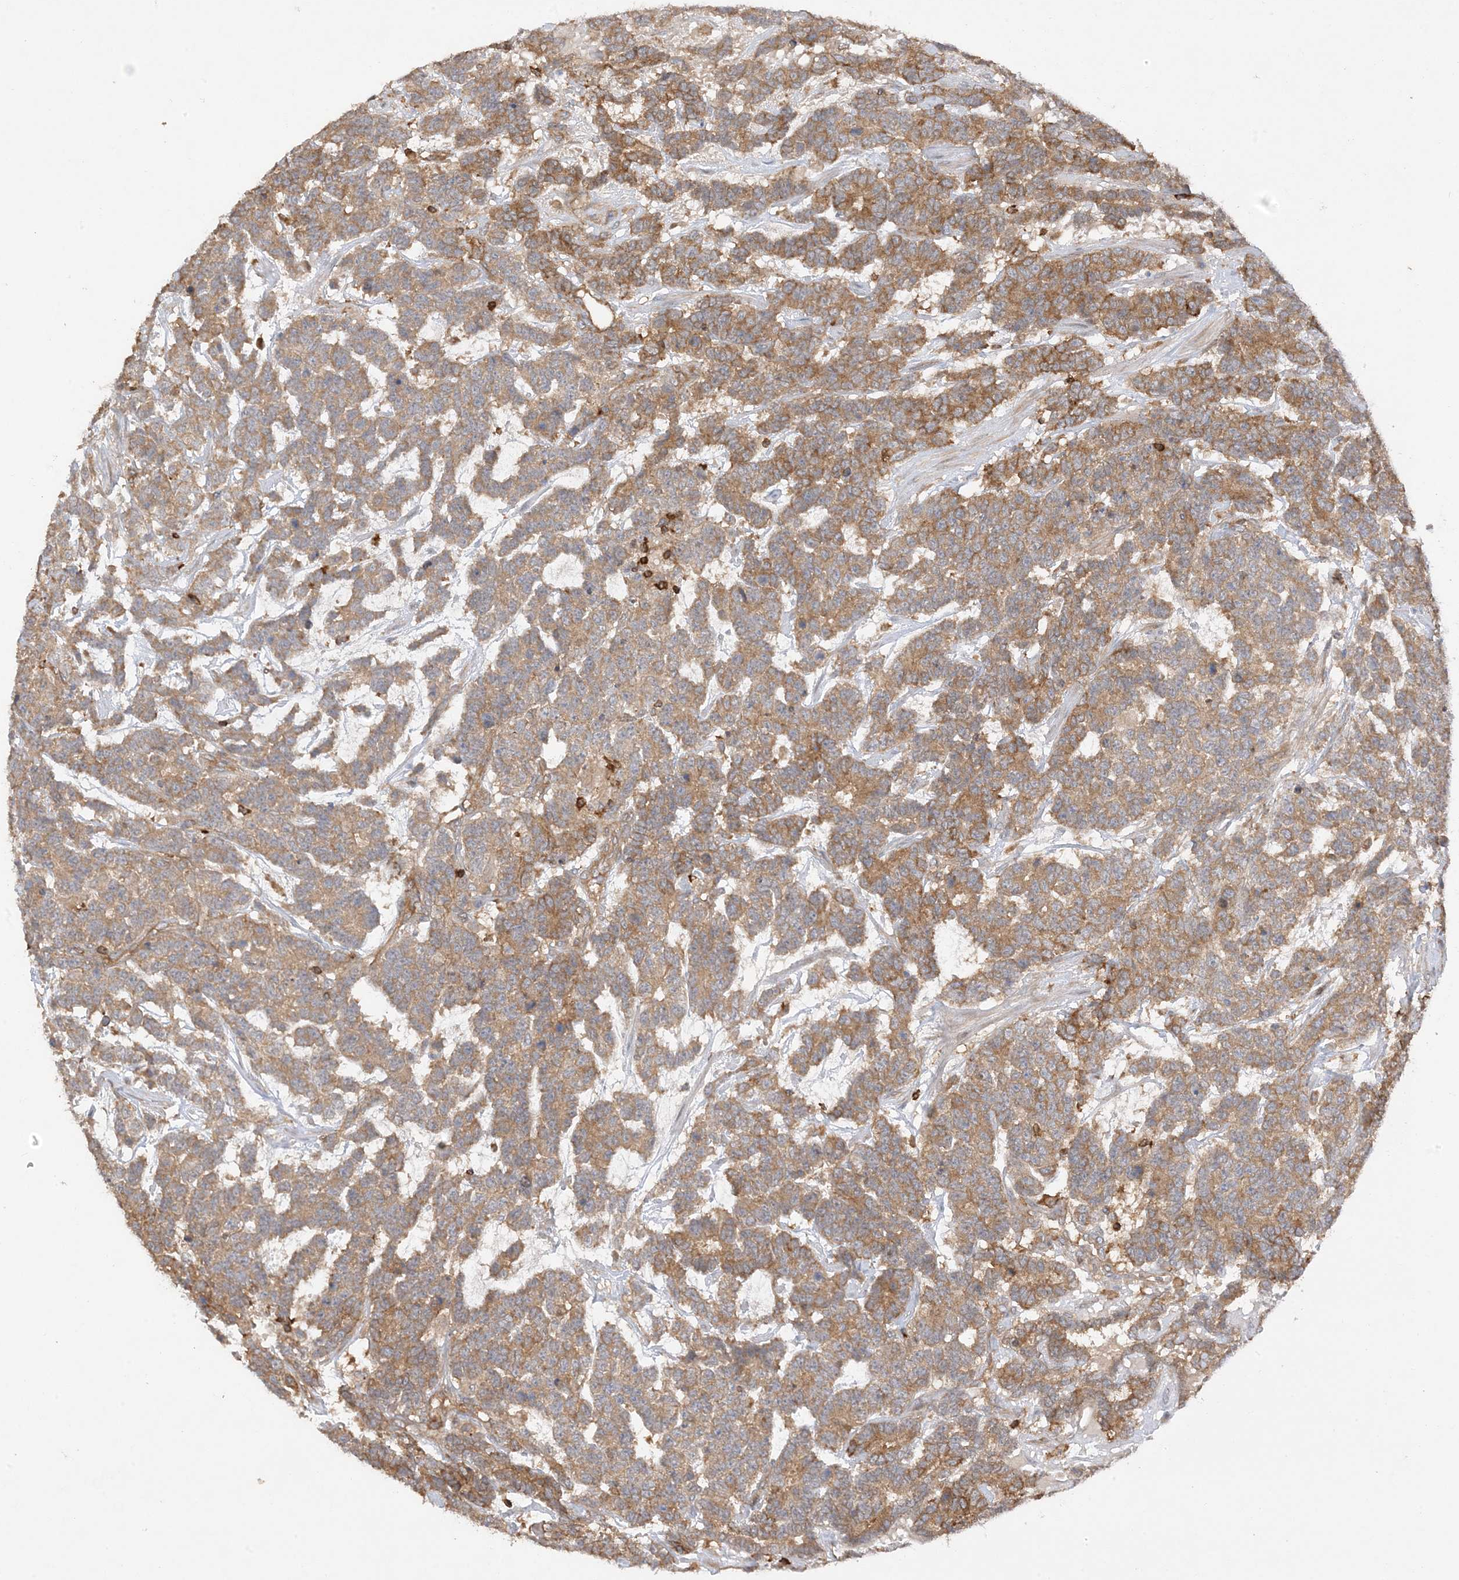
{"staining": {"intensity": "moderate", "quantity": ">75%", "location": "cytoplasmic/membranous"}, "tissue": "testis cancer", "cell_type": "Tumor cells", "image_type": "cancer", "snomed": [{"axis": "morphology", "description": "Carcinoma, Embryonal, NOS"}, {"axis": "topography", "description": "Testis"}], "caption": "A histopathology image of testis cancer (embryonal carcinoma) stained for a protein demonstrates moderate cytoplasmic/membranous brown staining in tumor cells.", "gene": "PHACTR2", "patient": {"sex": "male", "age": 26}}